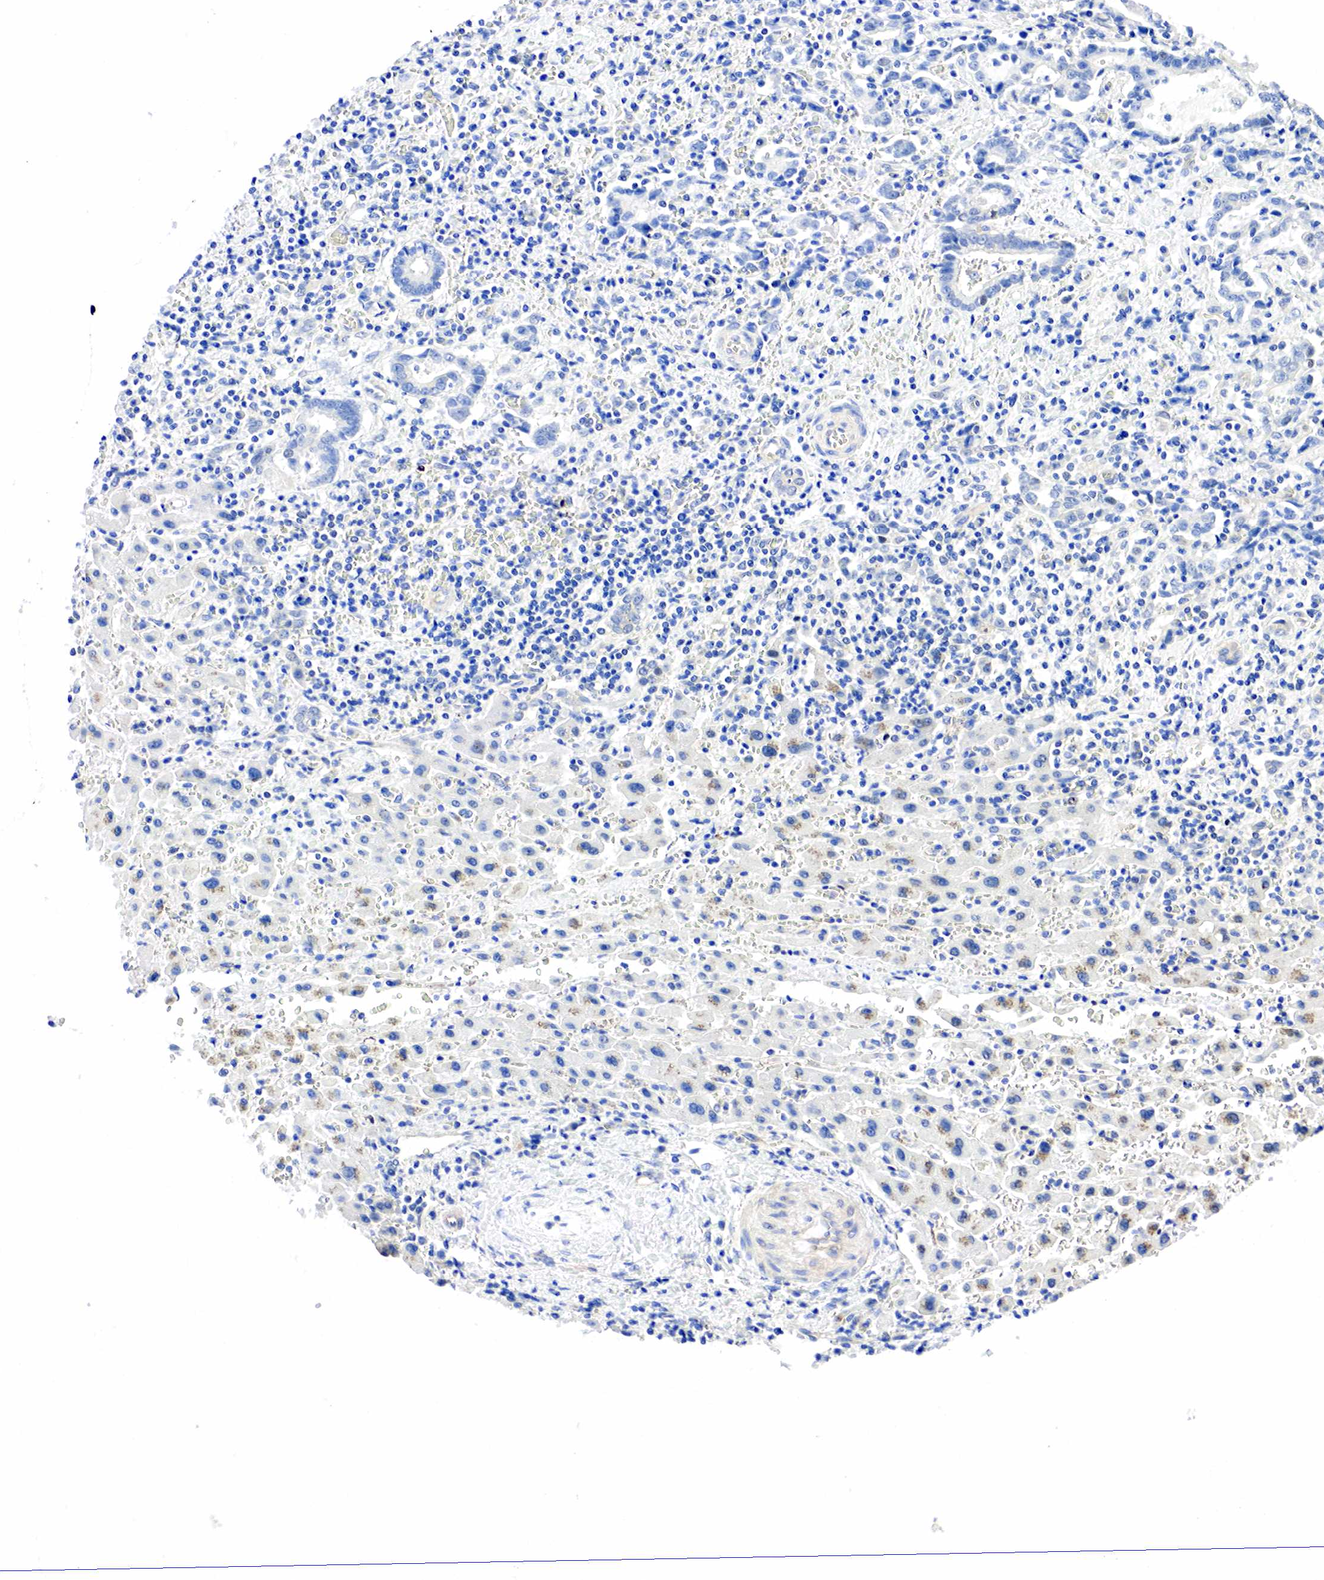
{"staining": {"intensity": "negative", "quantity": "none", "location": "none"}, "tissue": "liver cancer", "cell_type": "Tumor cells", "image_type": "cancer", "snomed": [{"axis": "morphology", "description": "Cholangiocarcinoma"}, {"axis": "topography", "description": "Liver"}], "caption": "This image is of liver cholangiocarcinoma stained with IHC to label a protein in brown with the nuclei are counter-stained blue. There is no positivity in tumor cells.", "gene": "PGR", "patient": {"sex": "male", "age": 57}}